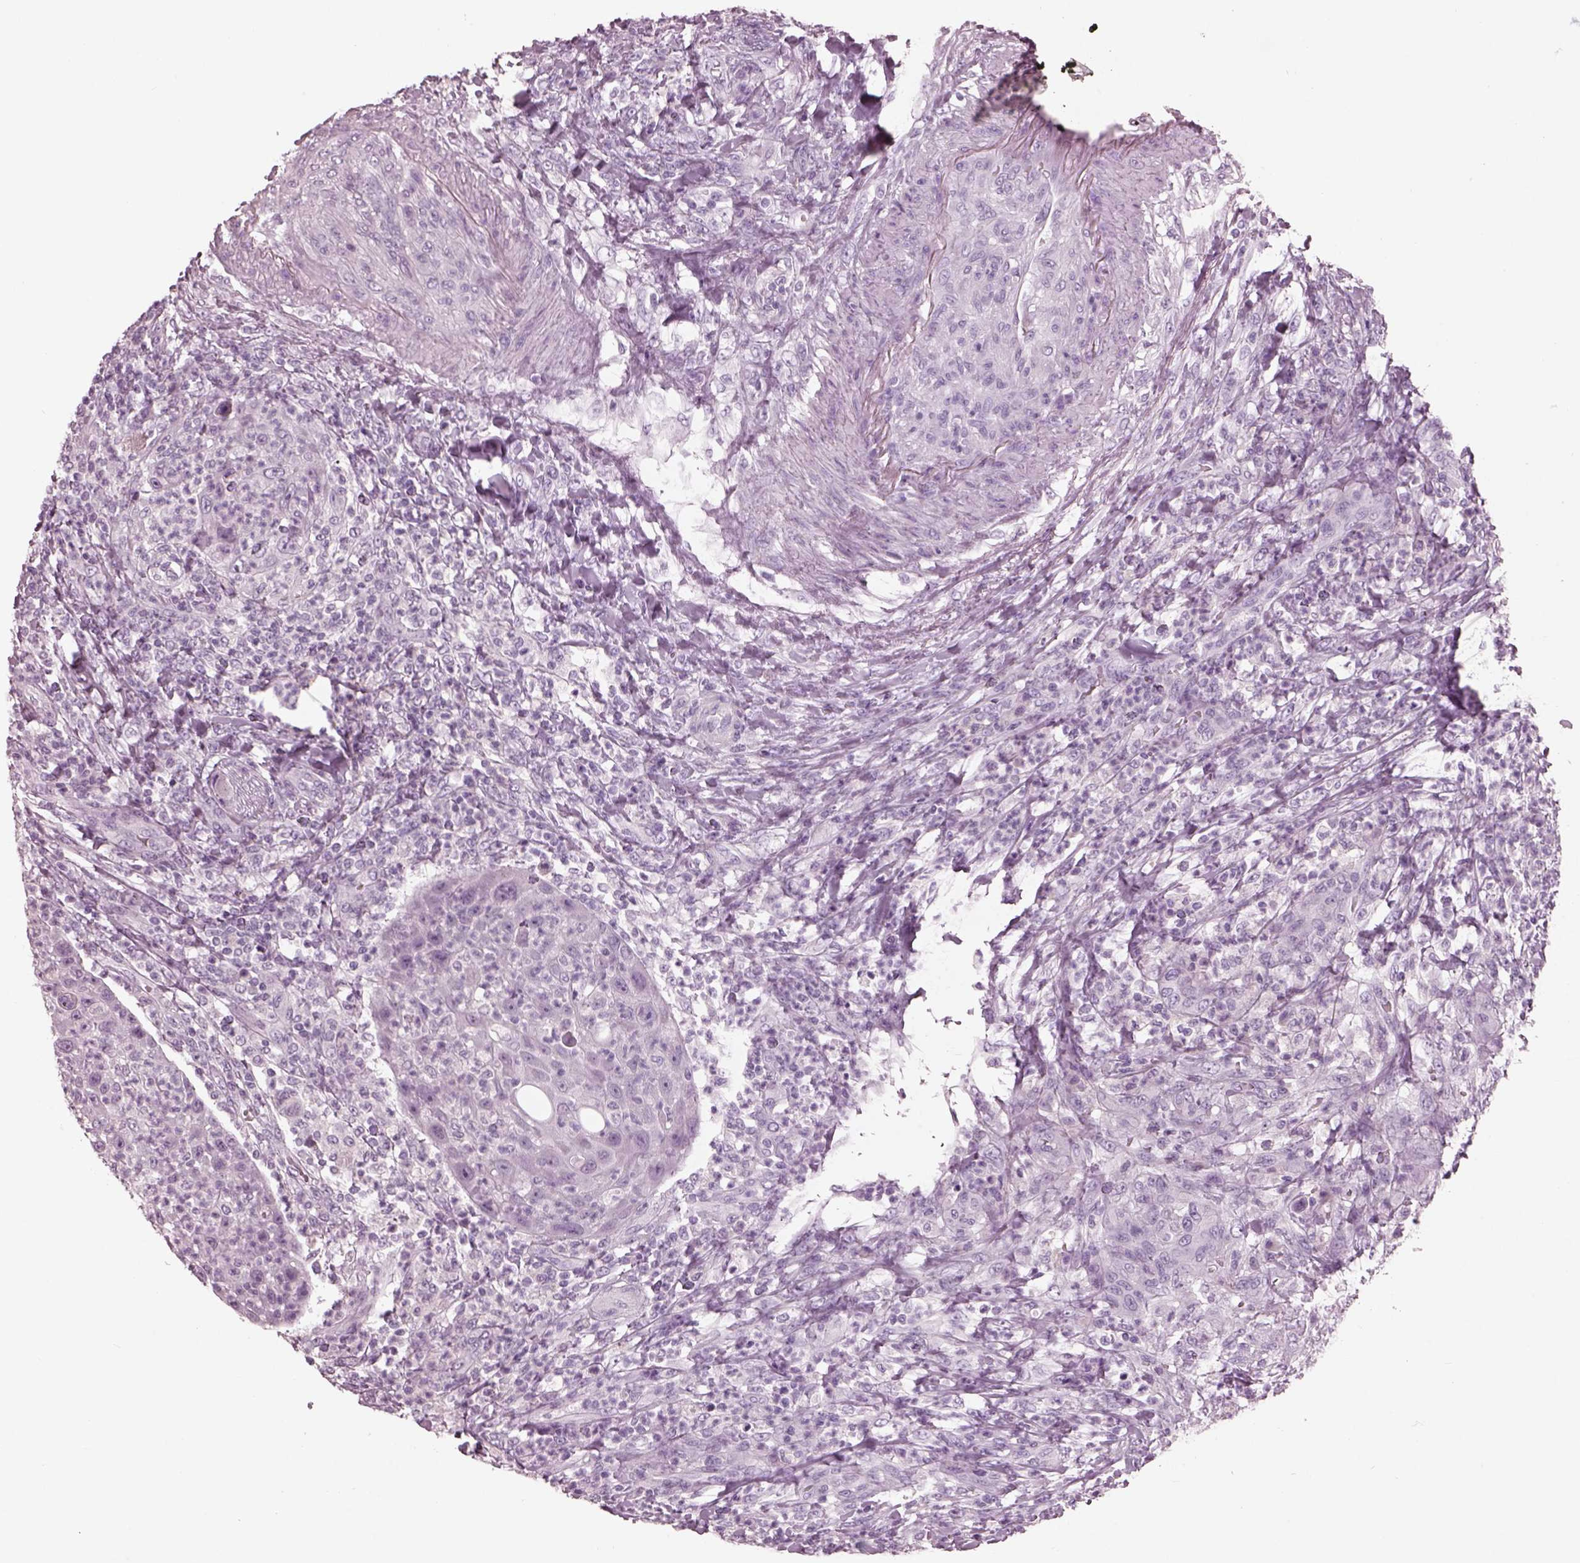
{"staining": {"intensity": "negative", "quantity": "none", "location": "none"}, "tissue": "head and neck cancer", "cell_type": "Tumor cells", "image_type": "cancer", "snomed": [{"axis": "morphology", "description": "Squamous cell carcinoma, NOS"}, {"axis": "topography", "description": "Head-Neck"}], "caption": "Image shows no significant protein staining in tumor cells of head and neck cancer. (DAB immunohistochemistry, high magnification).", "gene": "PACRG", "patient": {"sex": "male", "age": 69}}